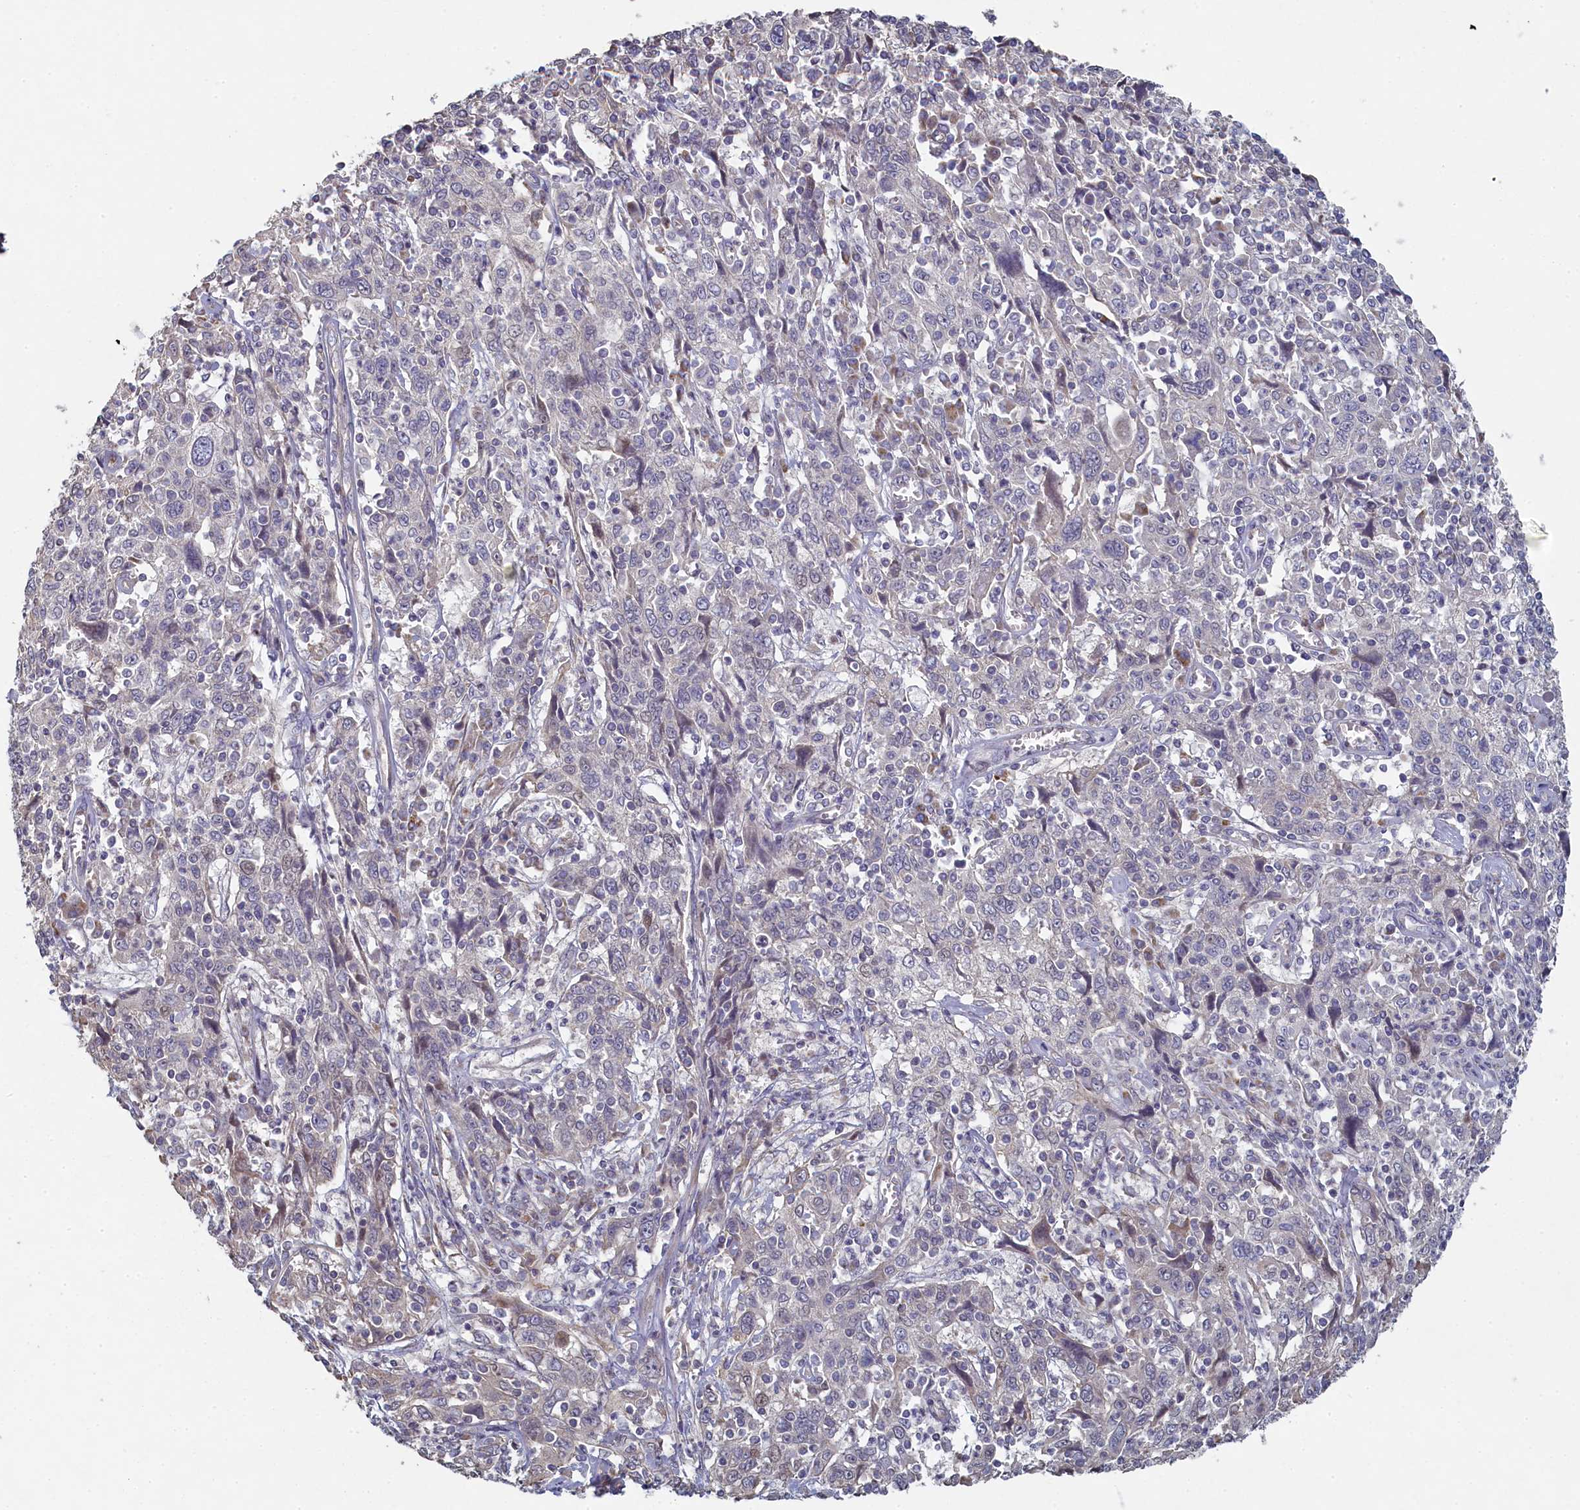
{"staining": {"intensity": "negative", "quantity": "none", "location": "none"}, "tissue": "cervical cancer", "cell_type": "Tumor cells", "image_type": "cancer", "snomed": [{"axis": "morphology", "description": "Squamous cell carcinoma, NOS"}, {"axis": "topography", "description": "Cervix"}], "caption": "The immunohistochemistry histopathology image has no significant expression in tumor cells of cervical cancer tissue.", "gene": "DIXDC1", "patient": {"sex": "female", "age": 46}}